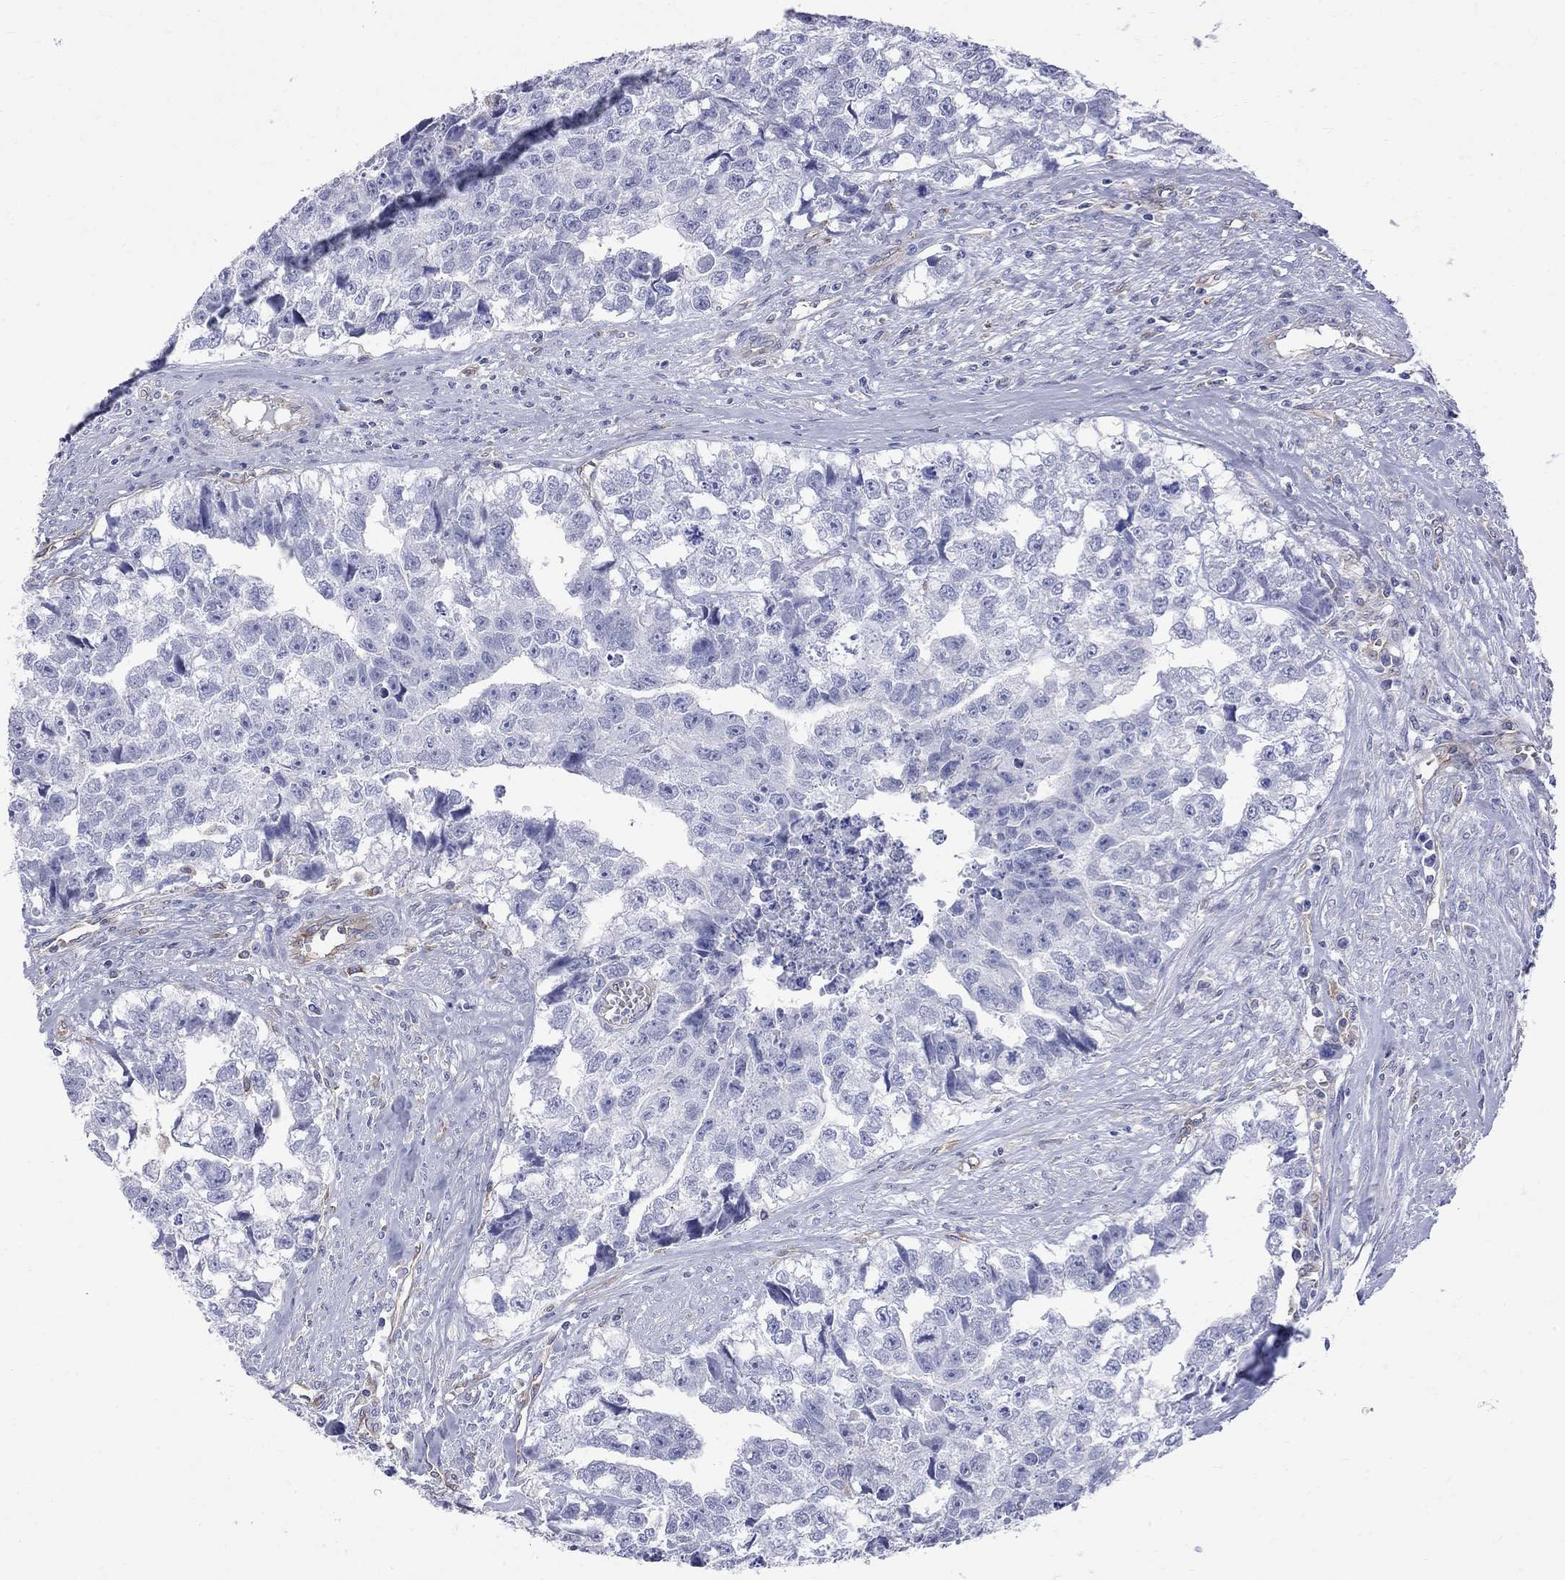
{"staining": {"intensity": "negative", "quantity": "none", "location": "none"}, "tissue": "testis cancer", "cell_type": "Tumor cells", "image_type": "cancer", "snomed": [{"axis": "morphology", "description": "Carcinoma, Embryonal, NOS"}, {"axis": "morphology", "description": "Teratoma, malignant, NOS"}, {"axis": "topography", "description": "Testis"}], "caption": "There is no significant expression in tumor cells of malignant teratoma (testis).", "gene": "ABI3", "patient": {"sex": "male", "age": 44}}